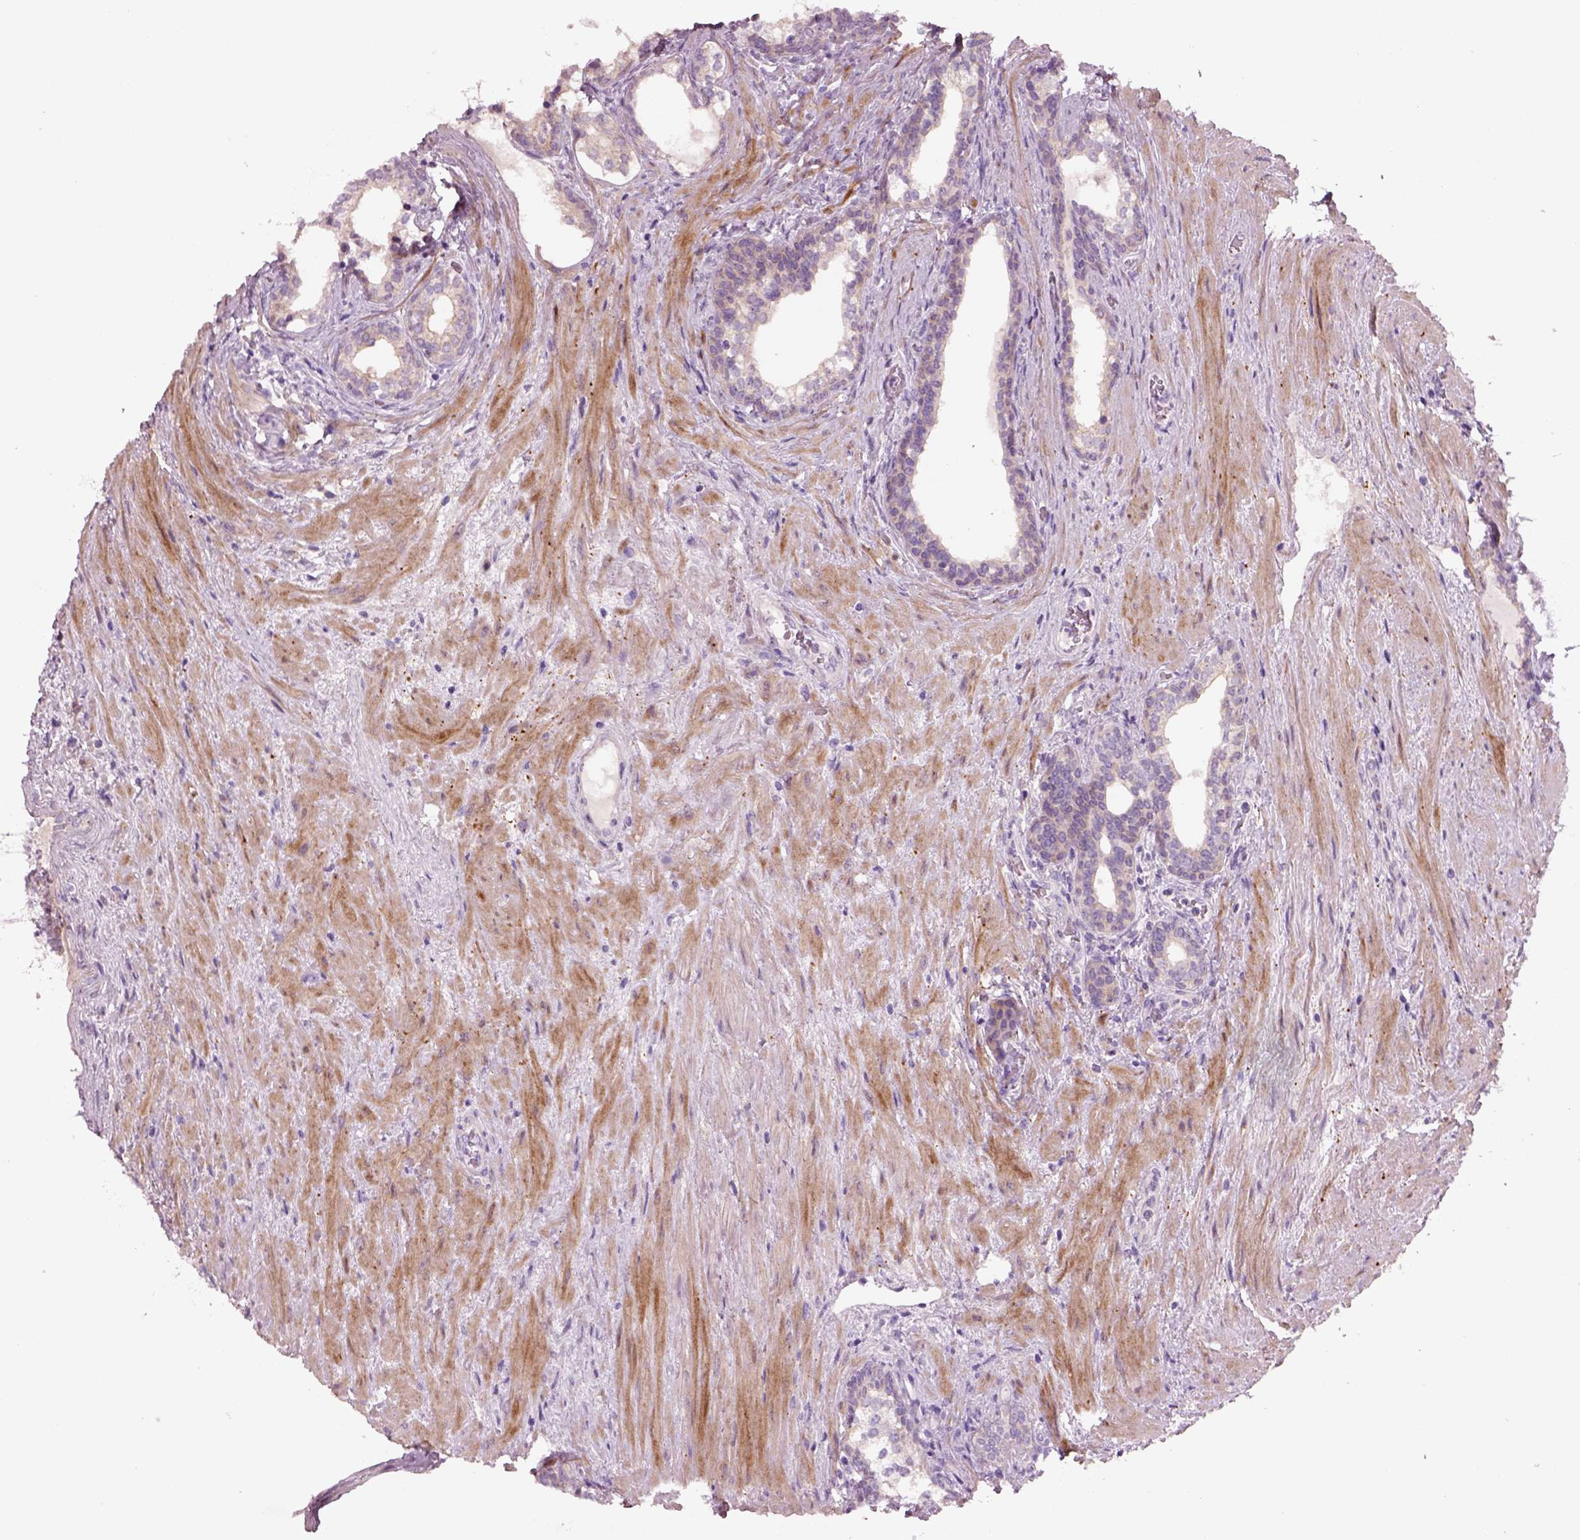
{"staining": {"intensity": "negative", "quantity": "none", "location": "none"}, "tissue": "prostate cancer", "cell_type": "Tumor cells", "image_type": "cancer", "snomed": [{"axis": "morphology", "description": "Adenocarcinoma, NOS"}, {"axis": "morphology", "description": "Adenocarcinoma, High grade"}, {"axis": "topography", "description": "Prostate"}], "caption": "This histopathology image is of prostate cancer stained with IHC to label a protein in brown with the nuclei are counter-stained blue. There is no staining in tumor cells.", "gene": "PLPP7", "patient": {"sex": "male", "age": 61}}